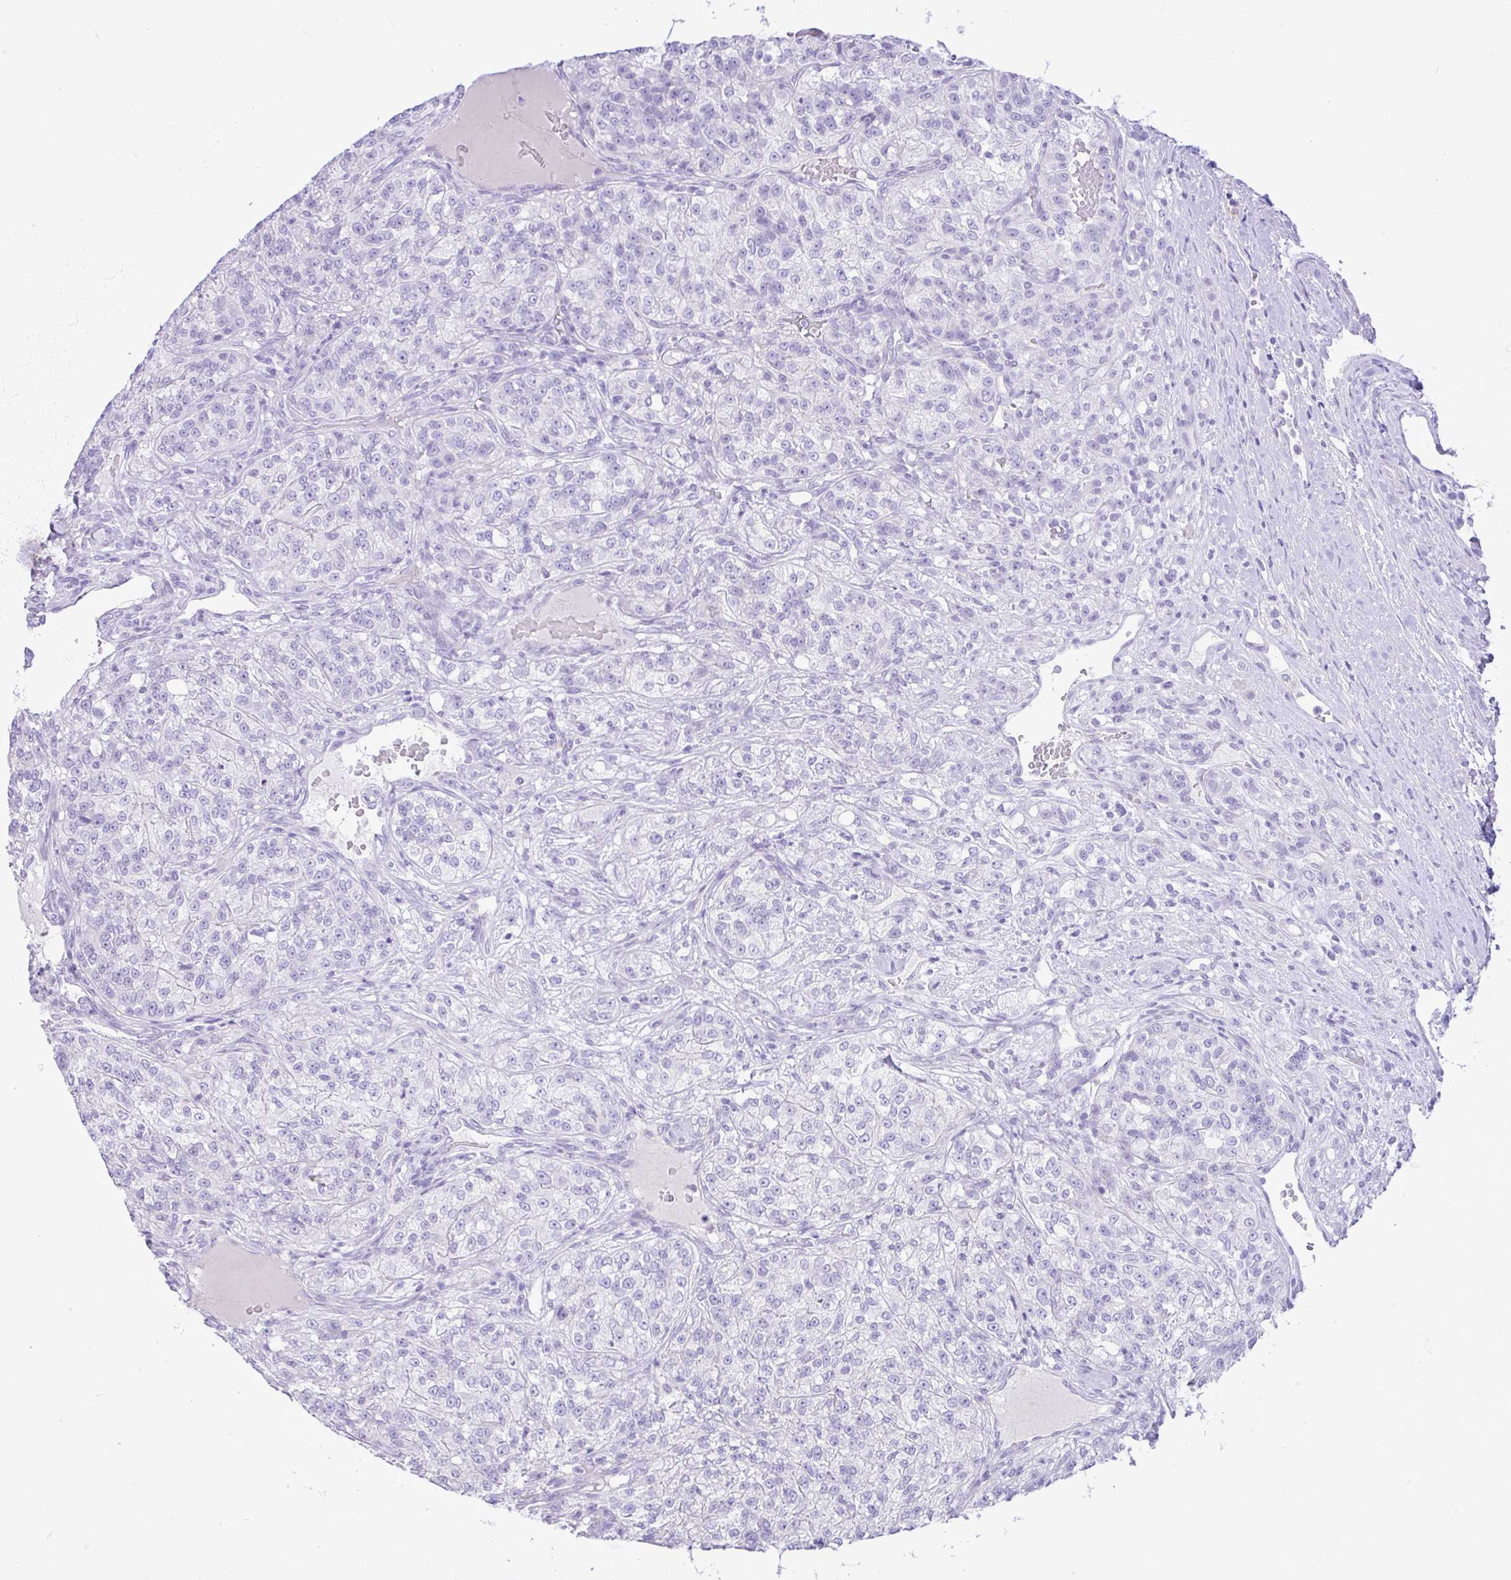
{"staining": {"intensity": "negative", "quantity": "none", "location": "none"}, "tissue": "renal cancer", "cell_type": "Tumor cells", "image_type": "cancer", "snomed": [{"axis": "morphology", "description": "Adenocarcinoma, NOS"}, {"axis": "topography", "description": "Kidney"}], "caption": "Immunohistochemistry (IHC) micrograph of human renal cancer (adenocarcinoma) stained for a protein (brown), which displays no staining in tumor cells.", "gene": "ZNF101", "patient": {"sex": "female", "age": 63}}